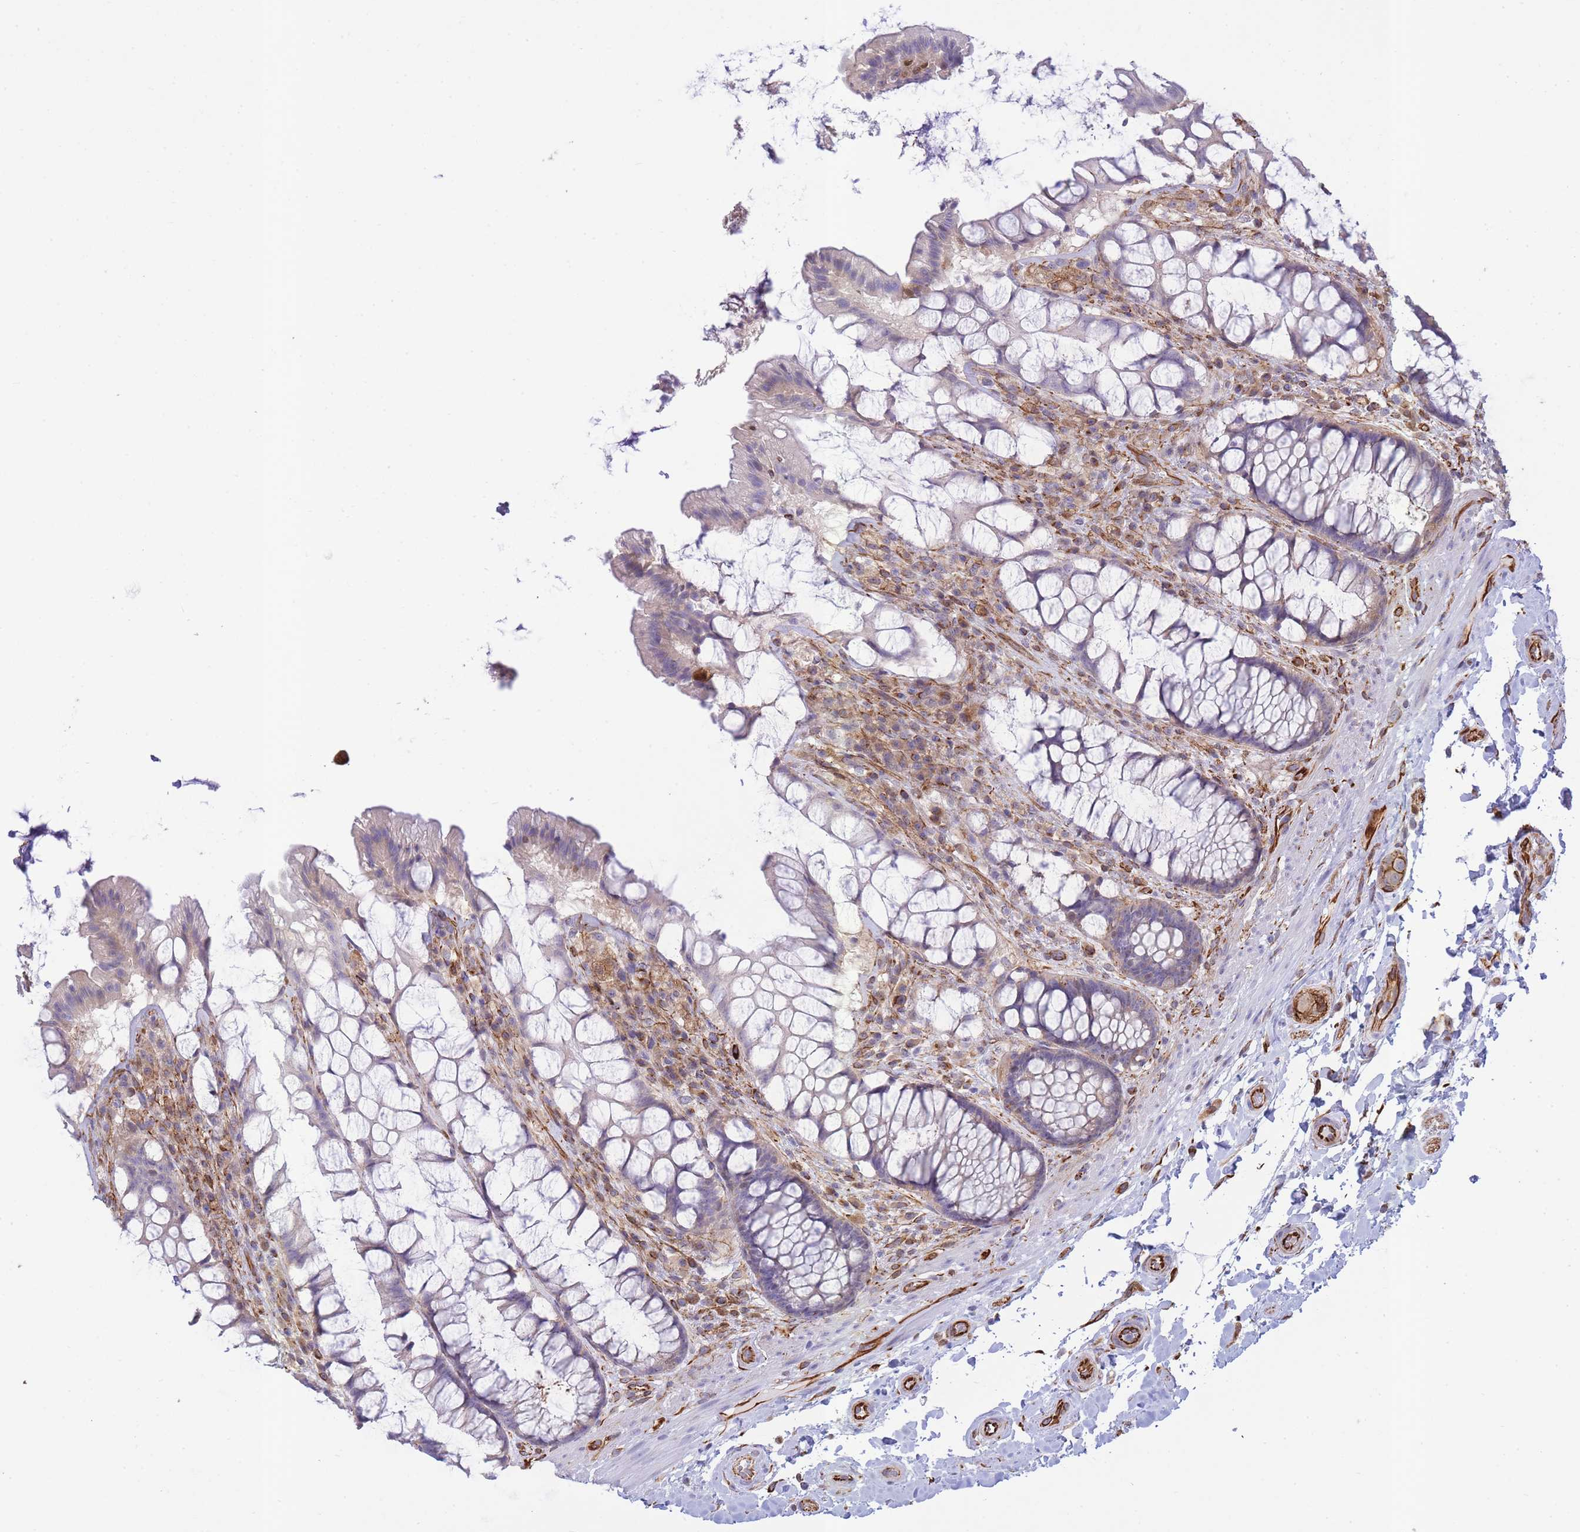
{"staining": {"intensity": "negative", "quantity": "none", "location": "none"}, "tissue": "rectum", "cell_type": "Glandular cells", "image_type": "normal", "snomed": [{"axis": "morphology", "description": "Normal tissue, NOS"}, {"axis": "topography", "description": "Rectum"}], "caption": "High magnification brightfield microscopy of unremarkable rectum stained with DAB (brown) and counterstained with hematoxylin (blue): glandular cells show no significant expression. The staining is performed using DAB (3,3'-diaminobenzidine) brown chromogen with nuclei counter-stained in using hematoxylin.", "gene": "ECPAS", "patient": {"sex": "female", "age": 58}}